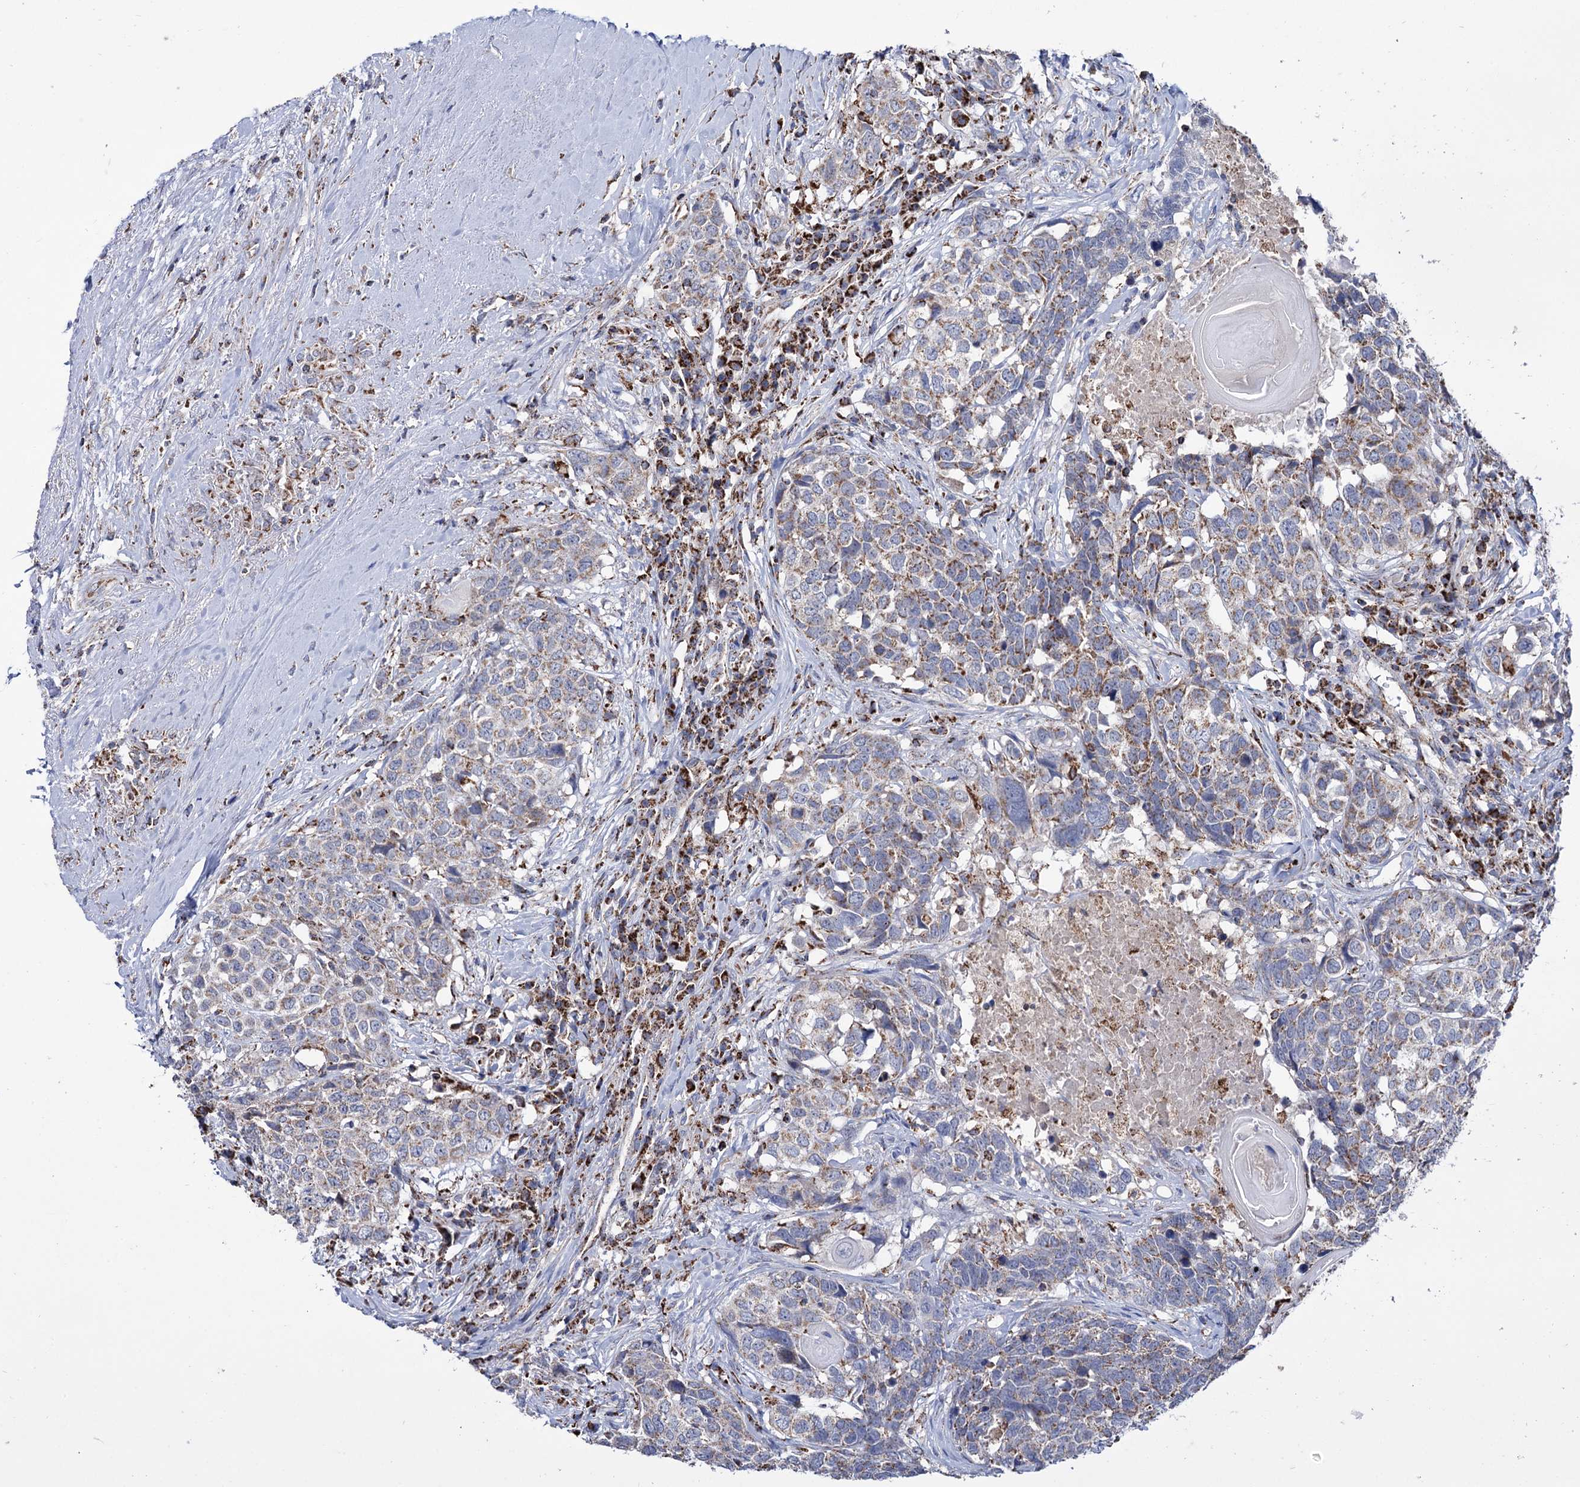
{"staining": {"intensity": "moderate", "quantity": "25%-75%", "location": "cytoplasmic/membranous"}, "tissue": "head and neck cancer", "cell_type": "Tumor cells", "image_type": "cancer", "snomed": [{"axis": "morphology", "description": "Squamous cell carcinoma, NOS"}, {"axis": "topography", "description": "Head-Neck"}], "caption": "About 25%-75% of tumor cells in human head and neck cancer demonstrate moderate cytoplasmic/membranous protein staining as visualized by brown immunohistochemical staining.", "gene": "ABHD10", "patient": {"sex": "male", "age": 66}}